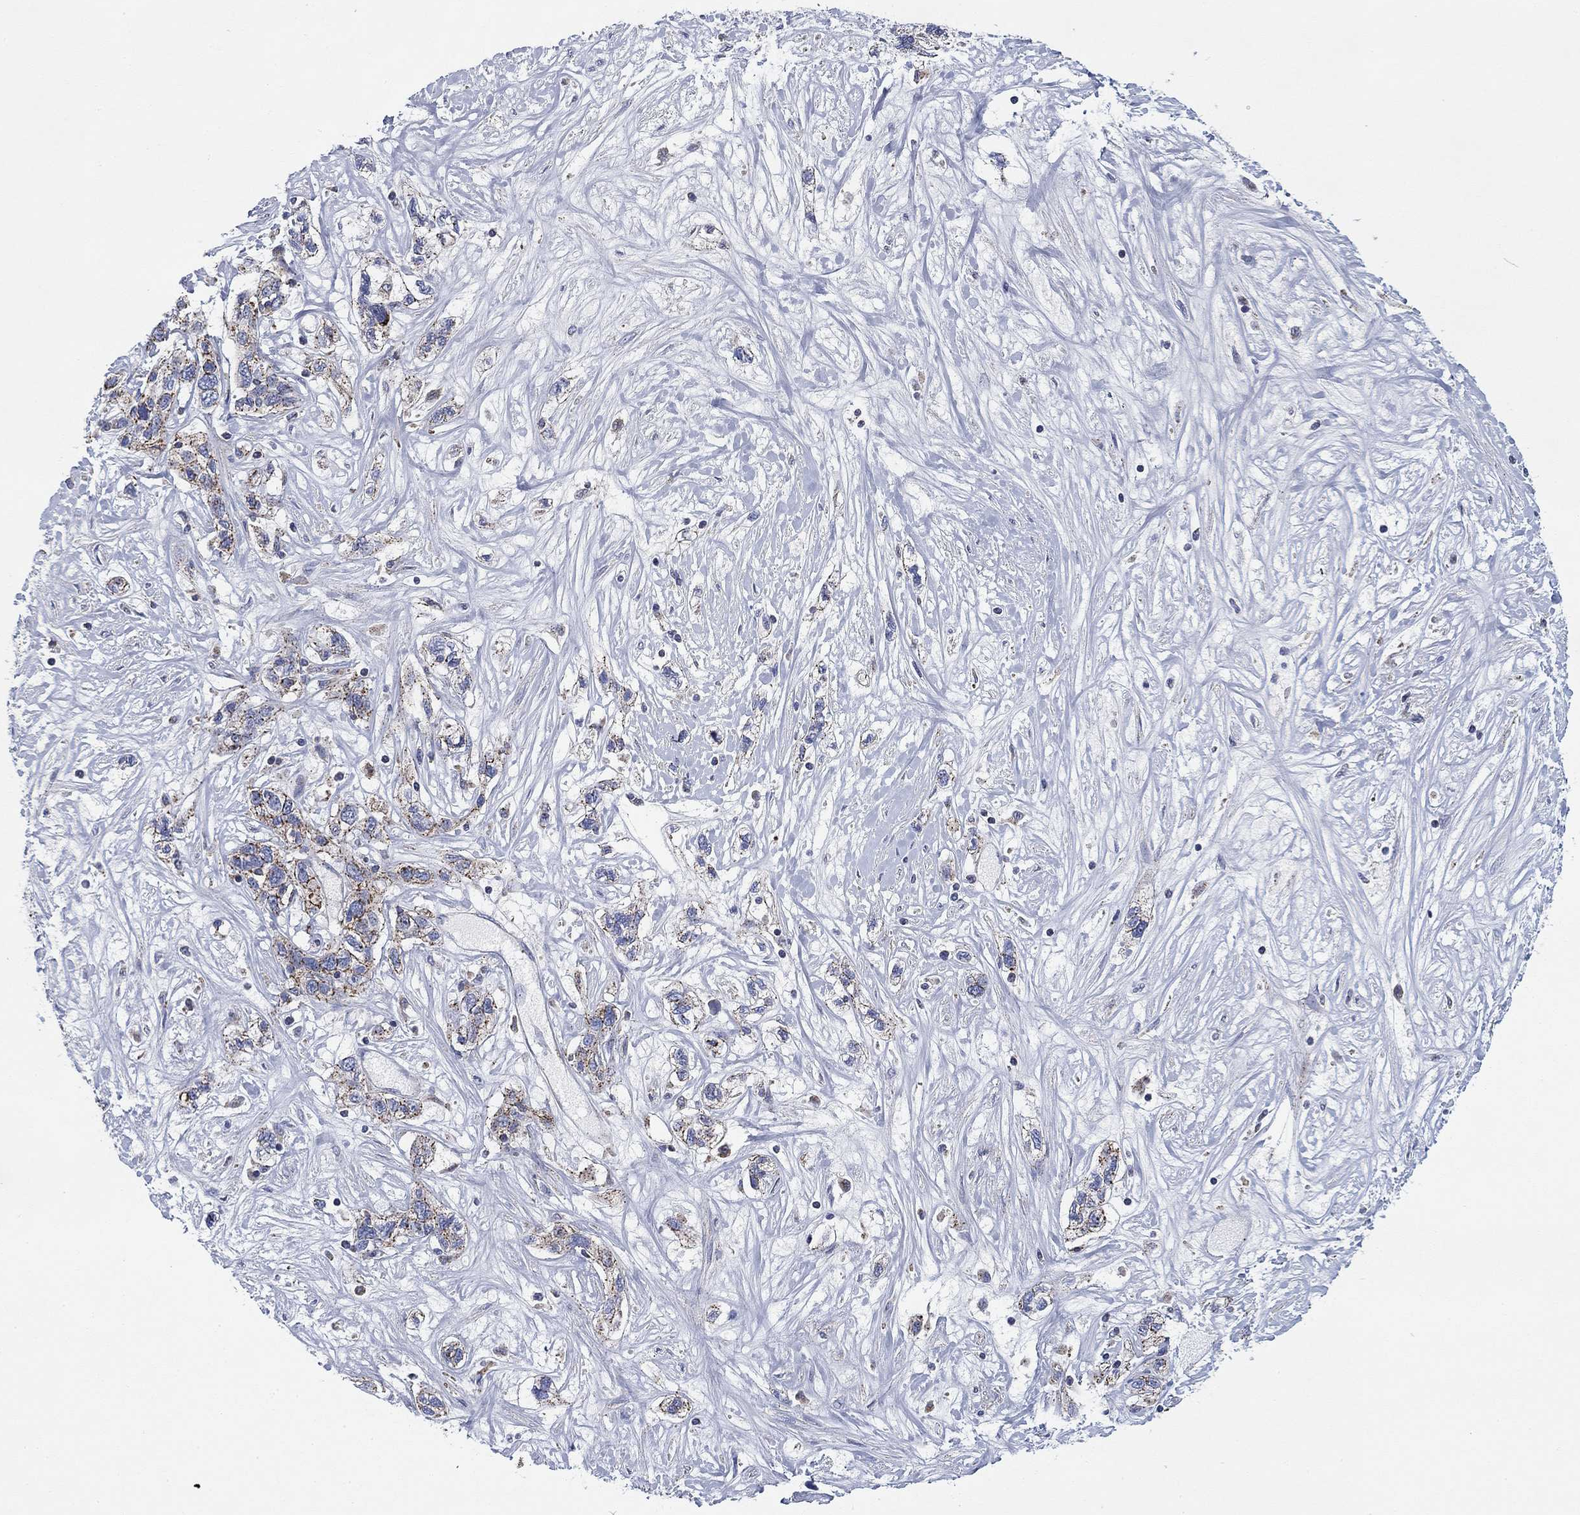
{"staining": {"intensity": "weak", "quantity": "<25%", "location": "cytoplasmic/membranous"}, "tissue": "liver cancer", "cell_type": "Tumor cells", "image_type": "cancer", "snomed": [{"axis": "morphology", "description": "Adenocarcinoma, NOS"}, {"axis": "morphology", "description": "Cholangiocarcinoma"}, {"axis": "topography", "description": "Liver"}], "caption": "DAB immunohistochemical staining of human liver cholangiocarcinoma shows no significant positivity in tumor cells. (Brightfield microscopy of DAB immunohistochemistry (IHC) at high magnification).", "gene": "NACAD", "patient": {"sex": "male", "age": 64}}